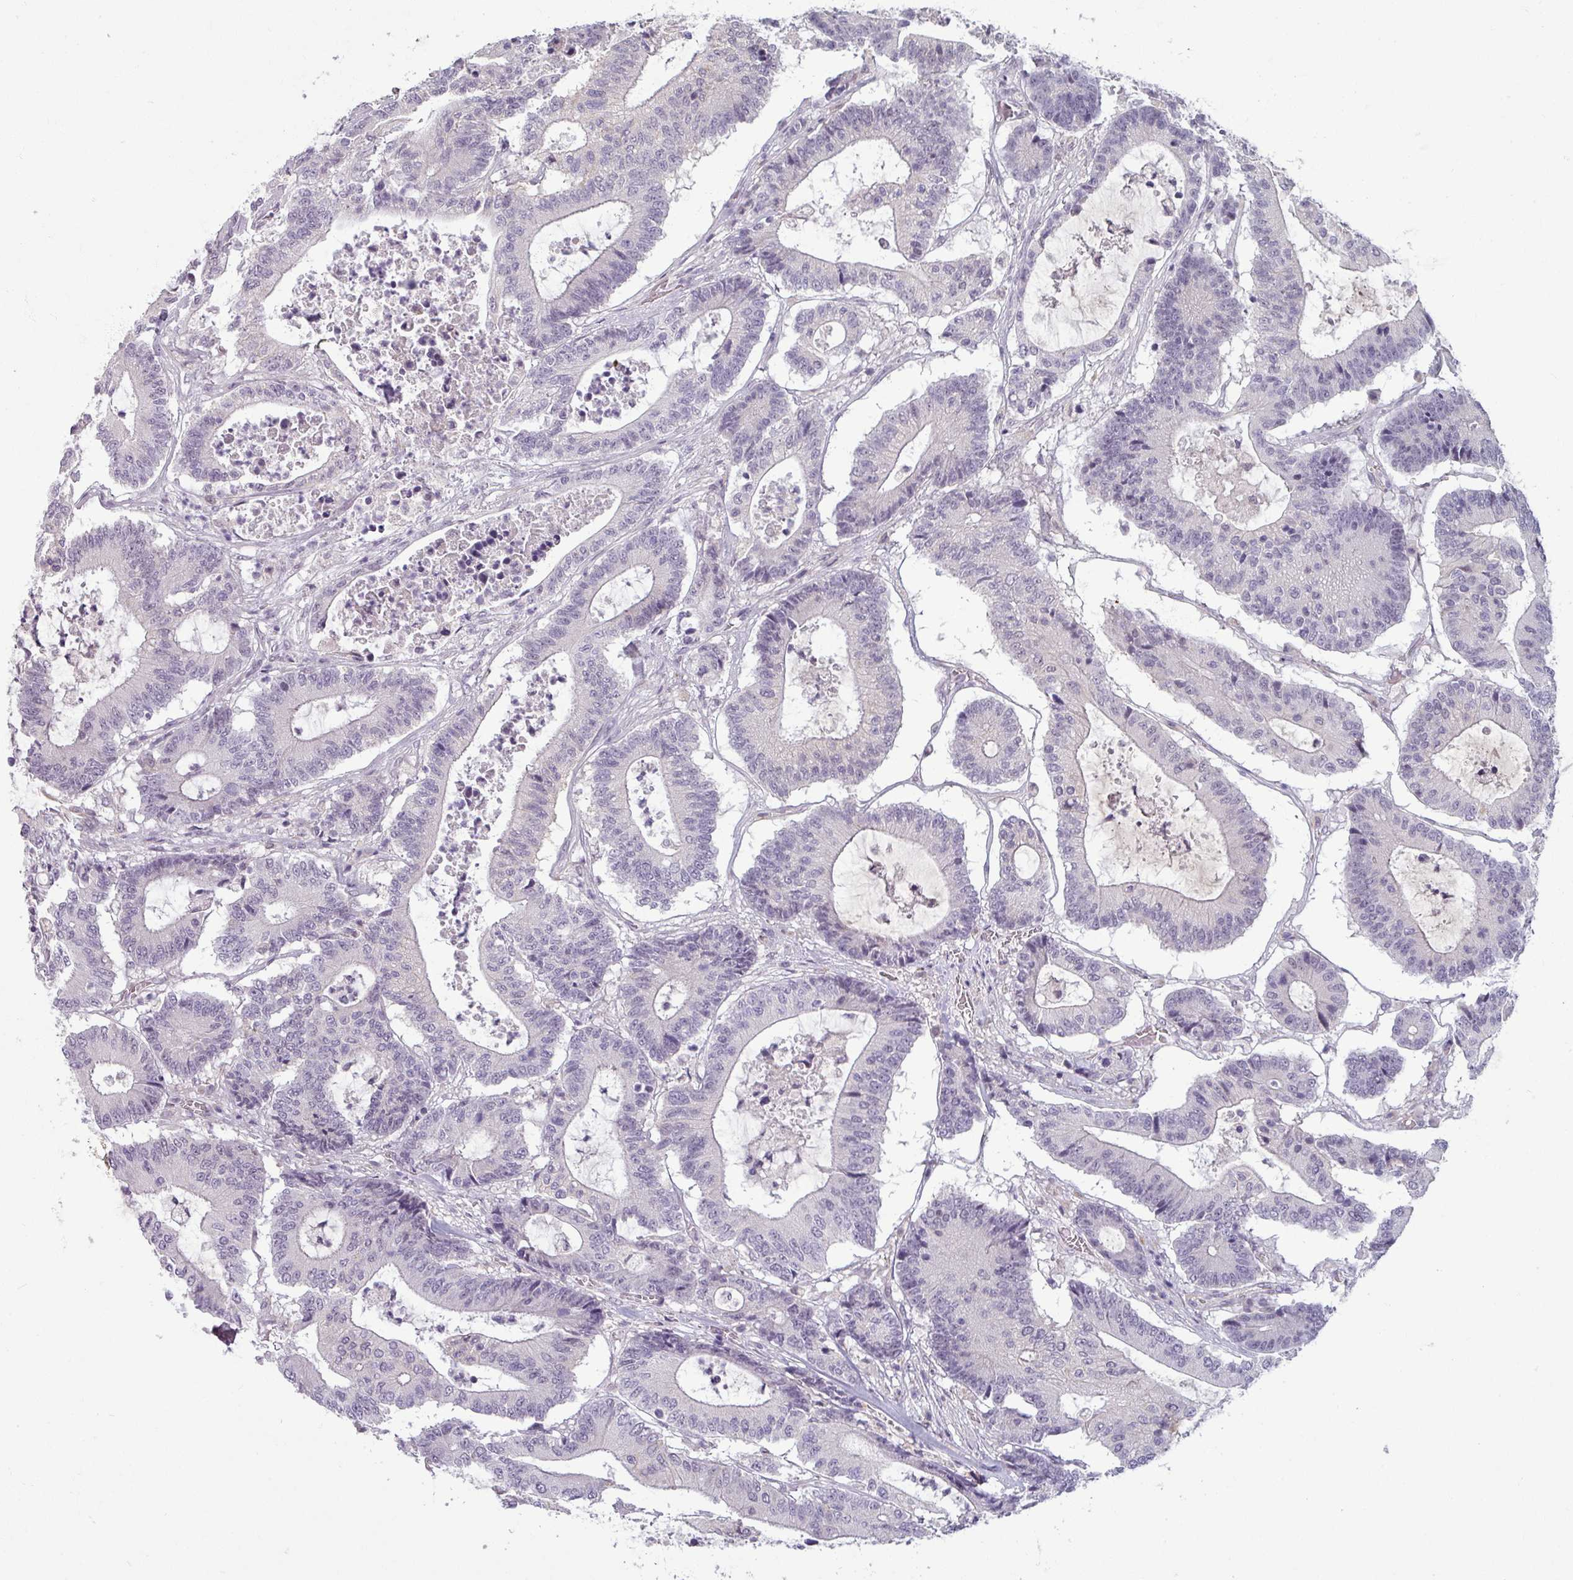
{"staining": {"intensity": "negative", "quantity": "none", "location": "none"}, "tissue": "colorectal cancer", "cell_type": "Tumor cells", "image_type": "cancer", "snomed": [{"axis": "morphology", "description": "Adenocarcinoma, NOS"}, {"axis": "topography", "description": "Colon"}], "caption": "This is a image of immunohistochemistry (IHC) staining of colorectal cancer (adenocarcinoma), which shows no staining in tumor cells. Nuclei are stained in blue.", "gene": "UVSSA", "patient": {"sex": "female", "age": 84}}